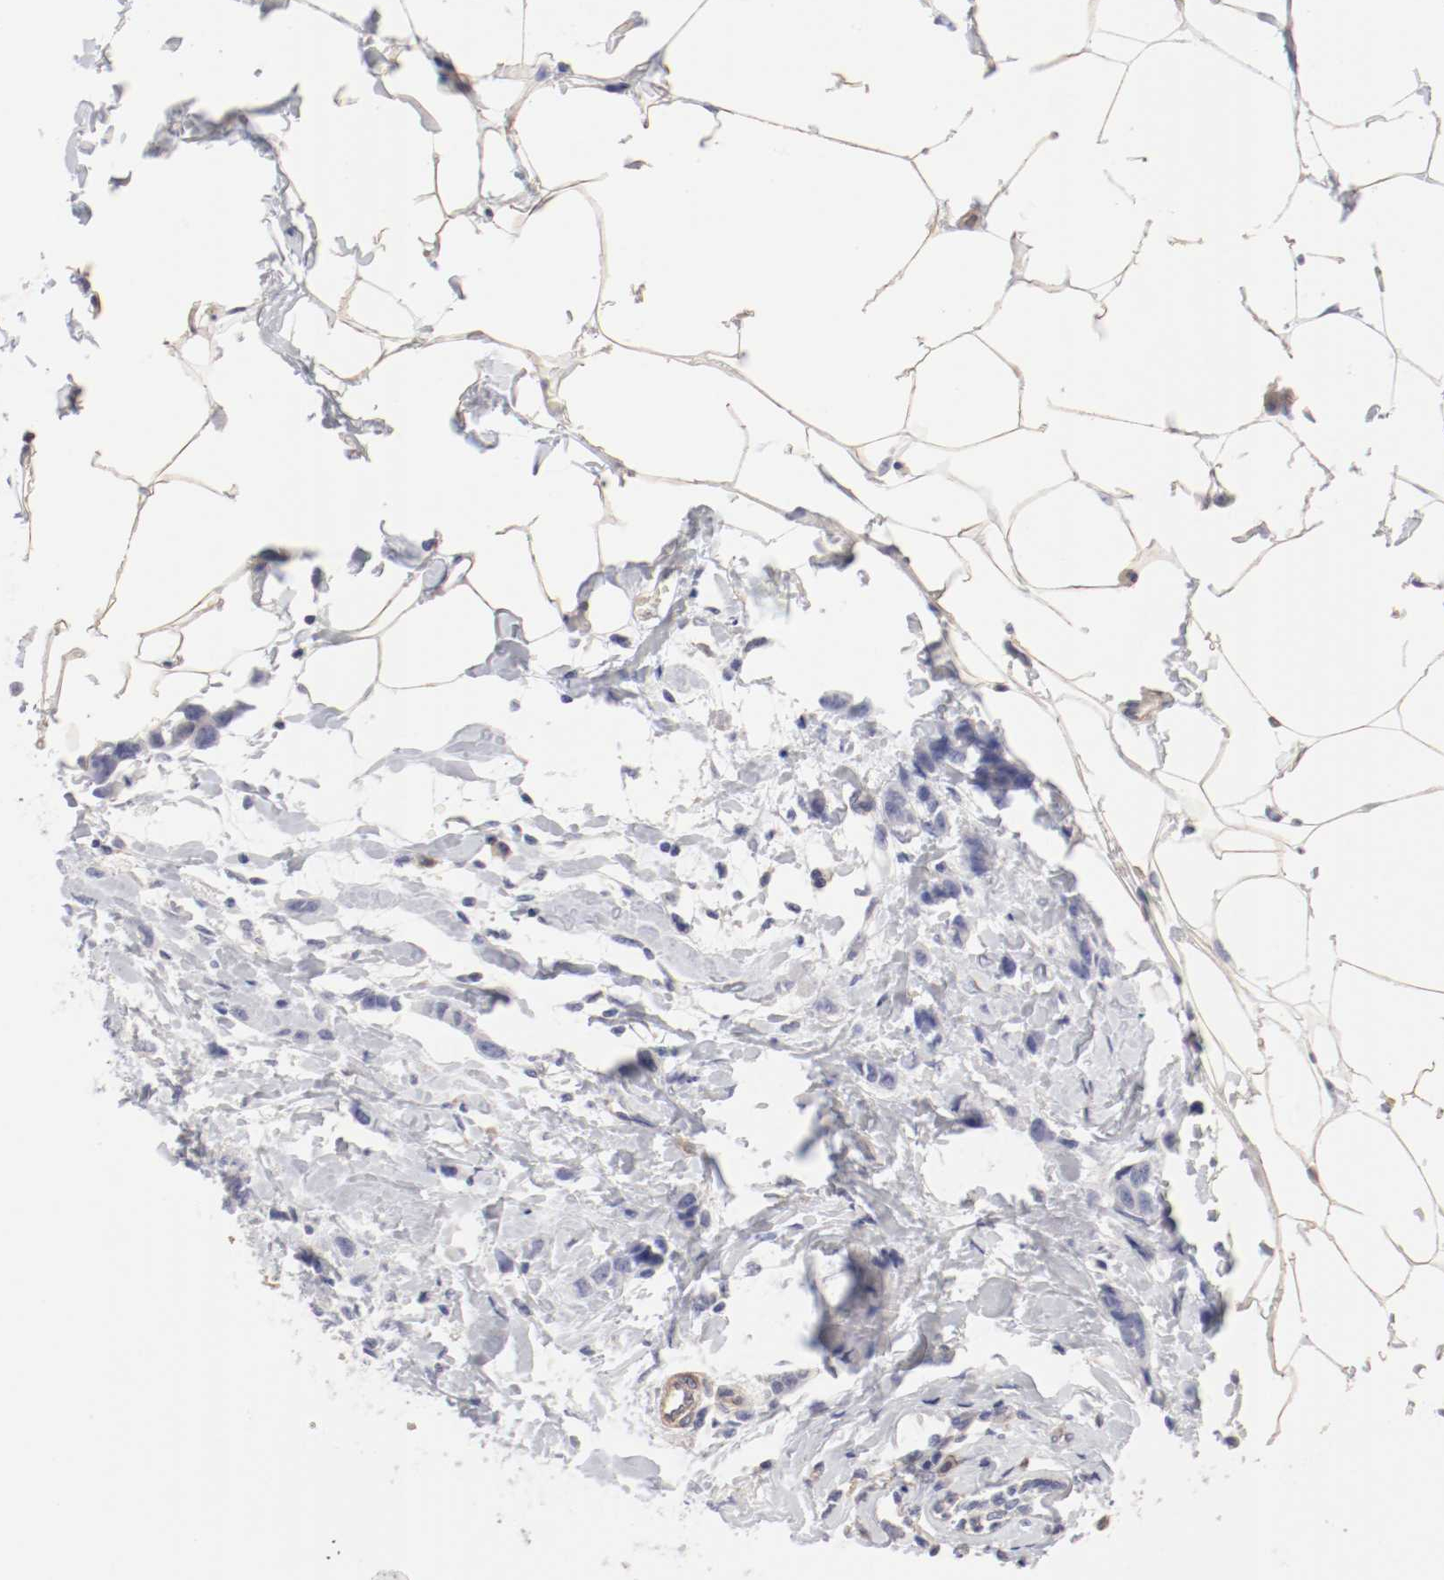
{"staining": {"intensity": "negative", "quantity": "none", "location": "none"}, "tissue": "breast cancer", "cell_type": "Tumor cells", "image_type": "cancer", "snomed": [{"axis": "morphology", "description": "Normal tissue, NOS"}, {"axis": "morphology", "description": "Duct carcinoma"}, {"axis": "topography", "description": "Breast"}], "caption": "The immunohistochemistry histopathology image has no significant expression in tumor cells of breast infiltrating ductal carcinoma tissue.", "gene": "LAX1", "patient": {"sex": "female", "age": 50}}